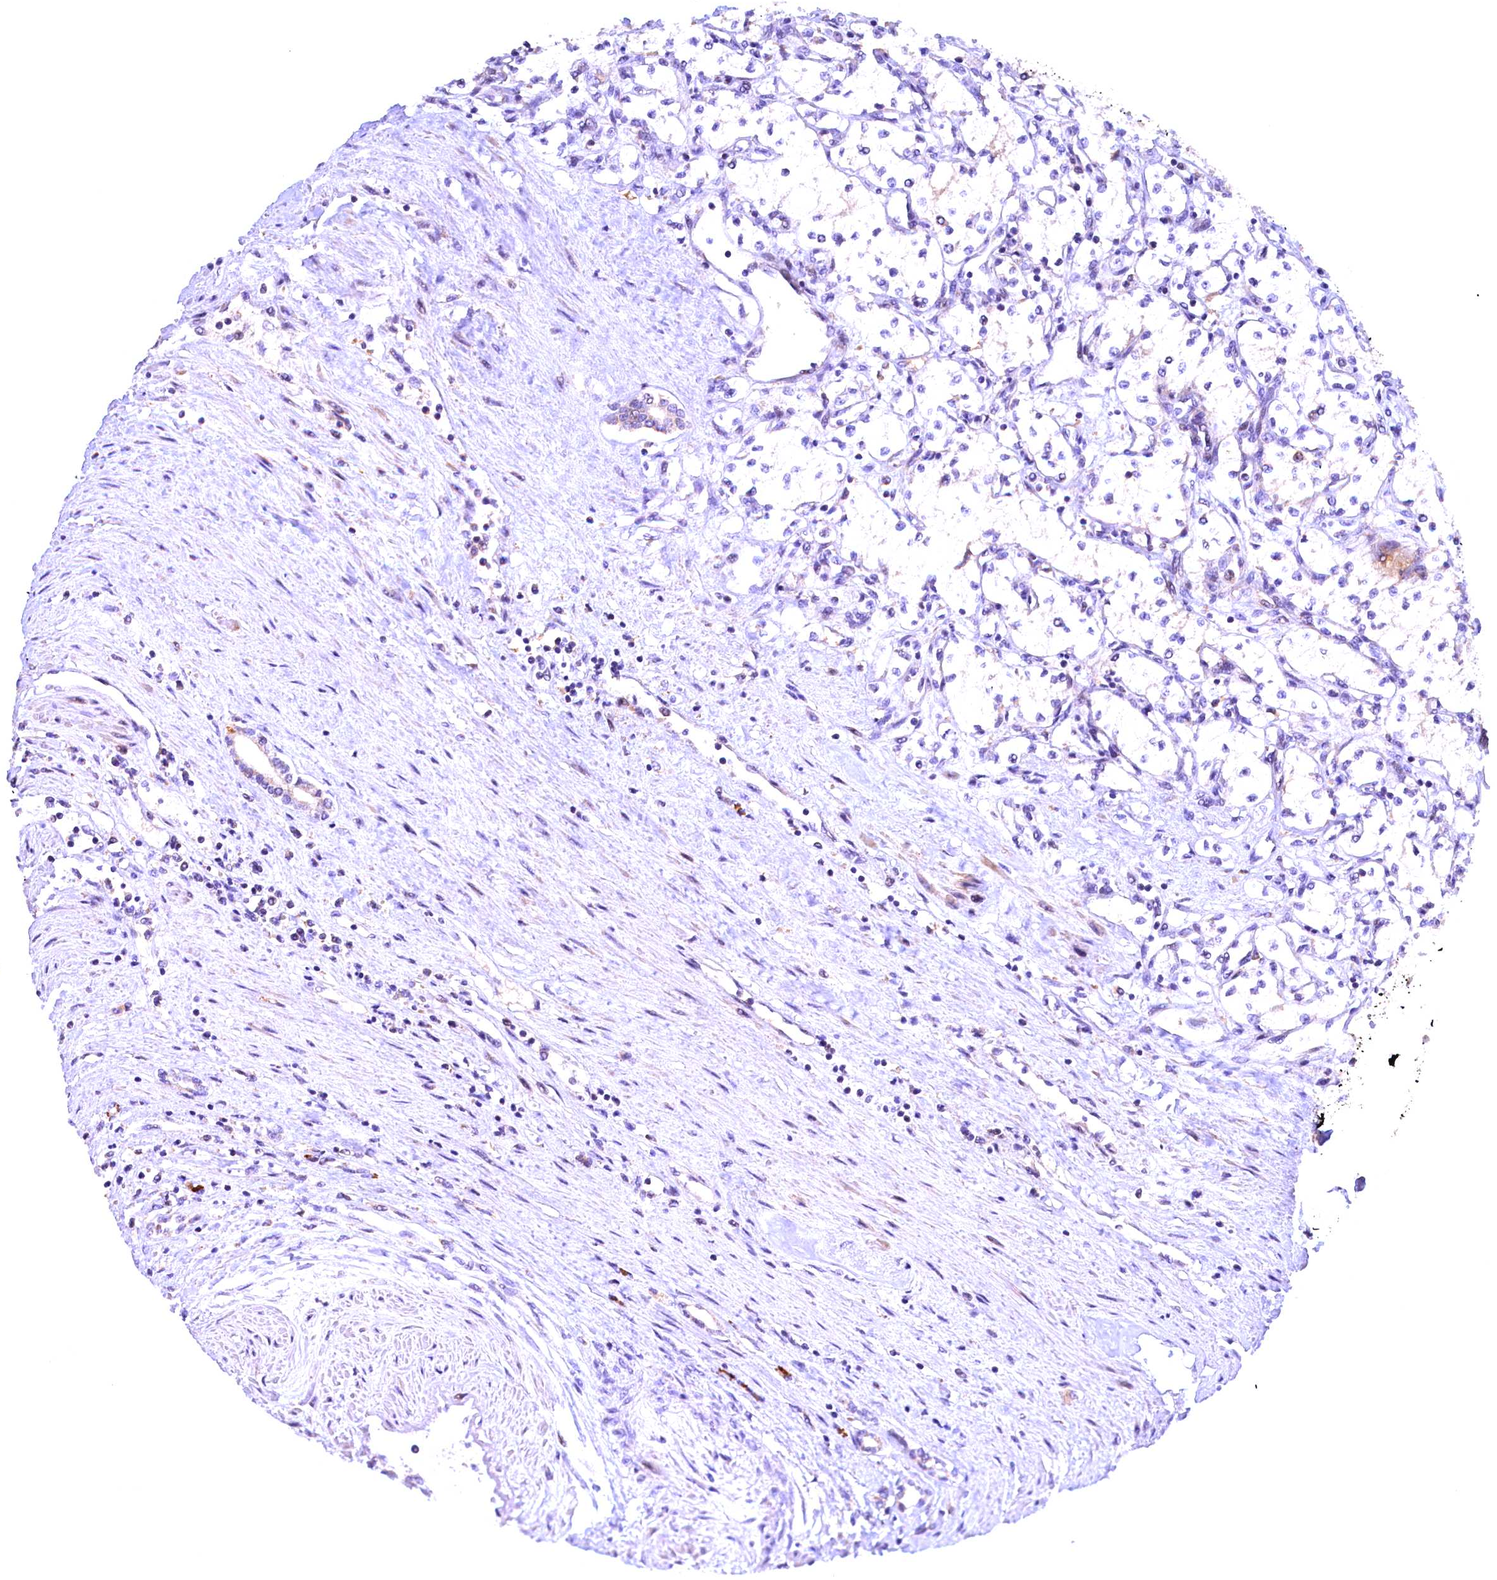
{"staining": {"intensity": "negative", "quantity": "none", "location": "none"}, "tissue": "renal cancer", "cell_type": "Tumor cells", "image_type": "cancer", "snomed": [{"axis": "morphology", "description": "Adenocarcinoma, NOS"}, {"axis": "topography", "description": "Kidney"}], "caption": "Micrograph shows no protein positivity in tumor cells of renal cancer (adenocarcinoma) tissue.", "gene": "NAIP", "patient": {"sex": "male", "age": 59}}